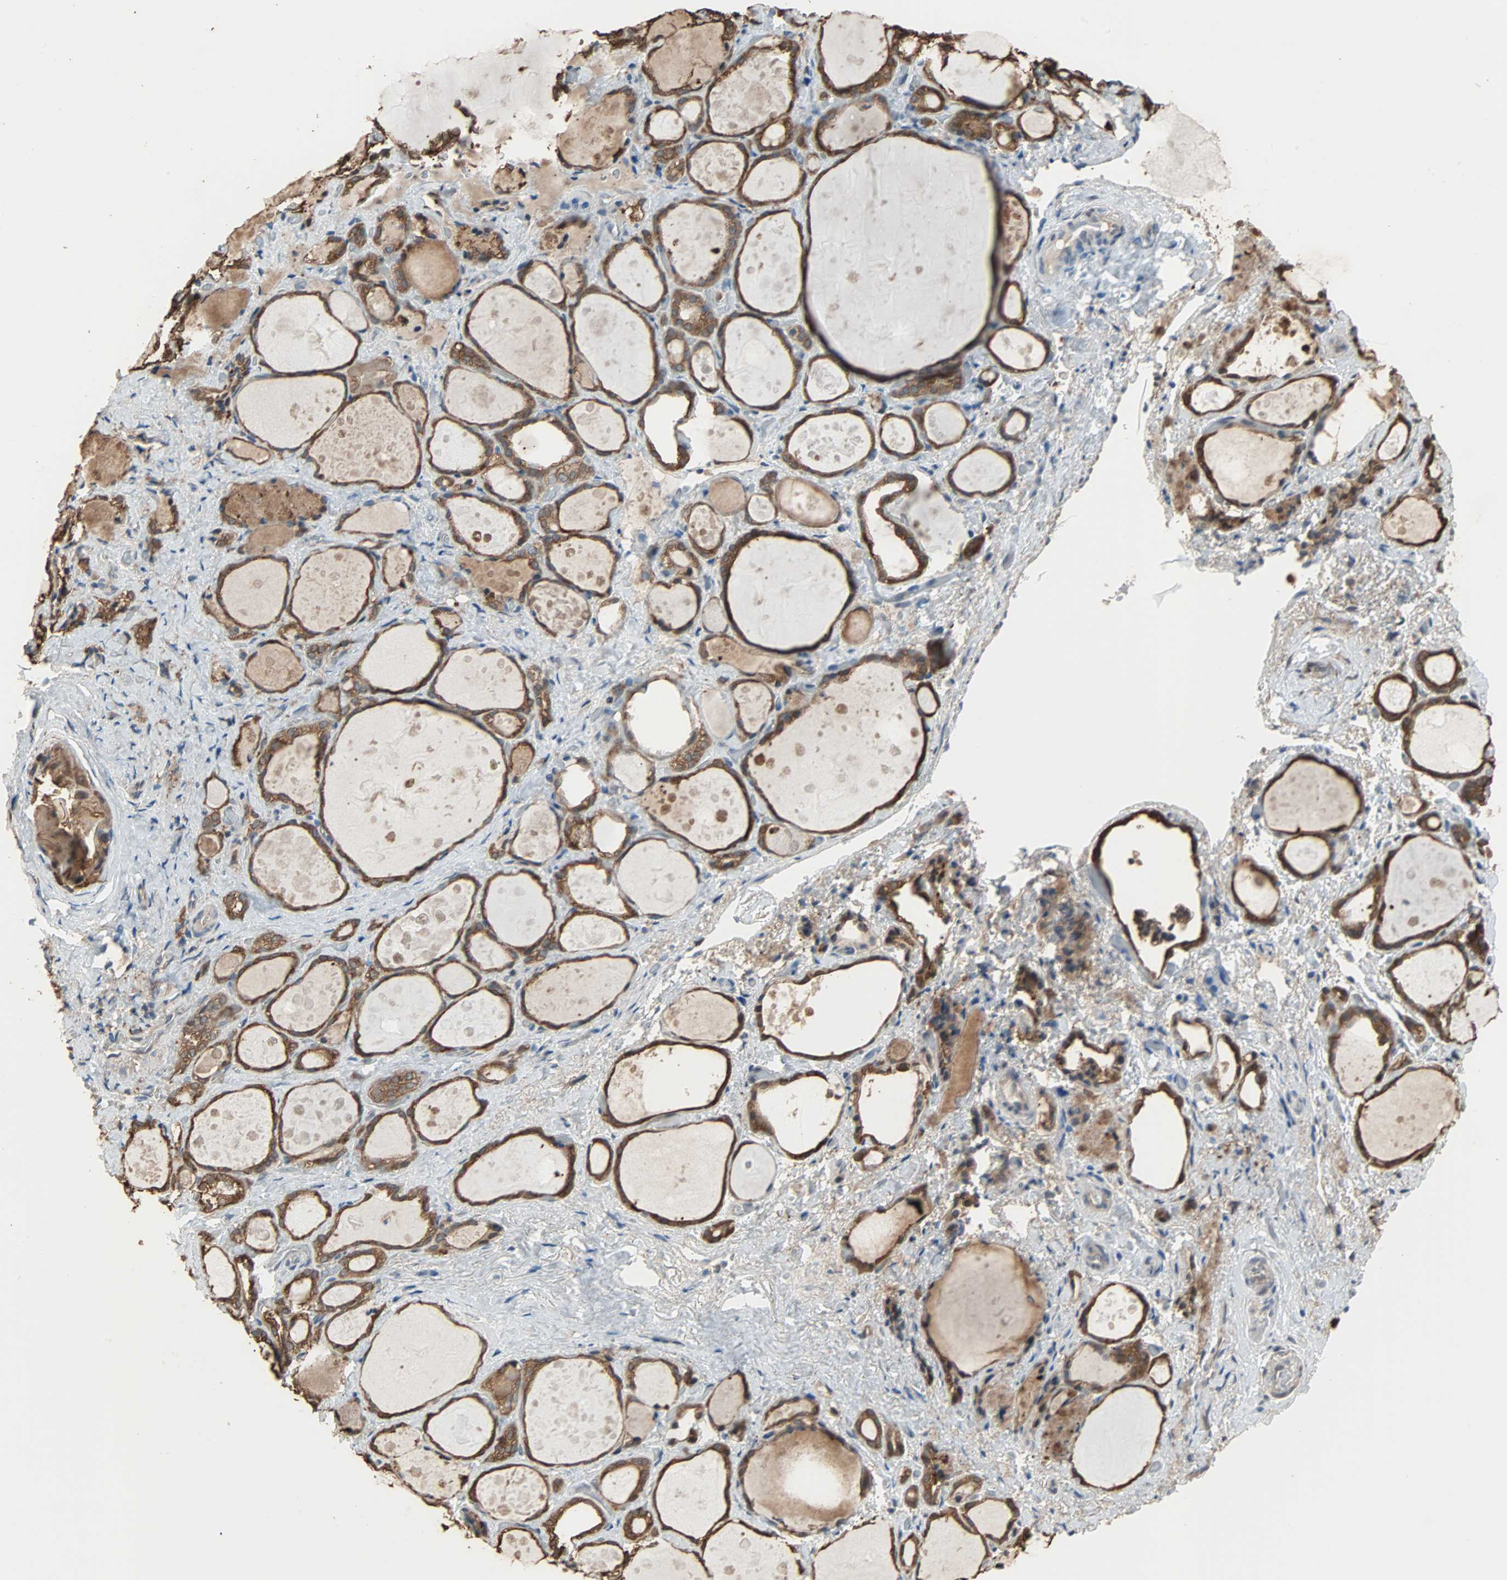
{"staining": {"intensity": "strong", "quantity": ">75%", "location": "cytoplasmic/membranous"}, "tissue": "thyroid gland", "cell_type": "Glandular cells", "image_type": "normal", "snomed": [{"axis": "morphology", "description": "Normal tissue, NOS"}, {"axis": "topography", "description": "Thyroid gland"}], "caption": "This photomicrograph shows immunohistochemistry (IHC) staining of normal human thyroid gland, with high strong cytoplasmic/membranous expression in approximately >75% of glandular cells.", "gene": "PRDX1", "patient": {"sex": "female", "age": 75}}